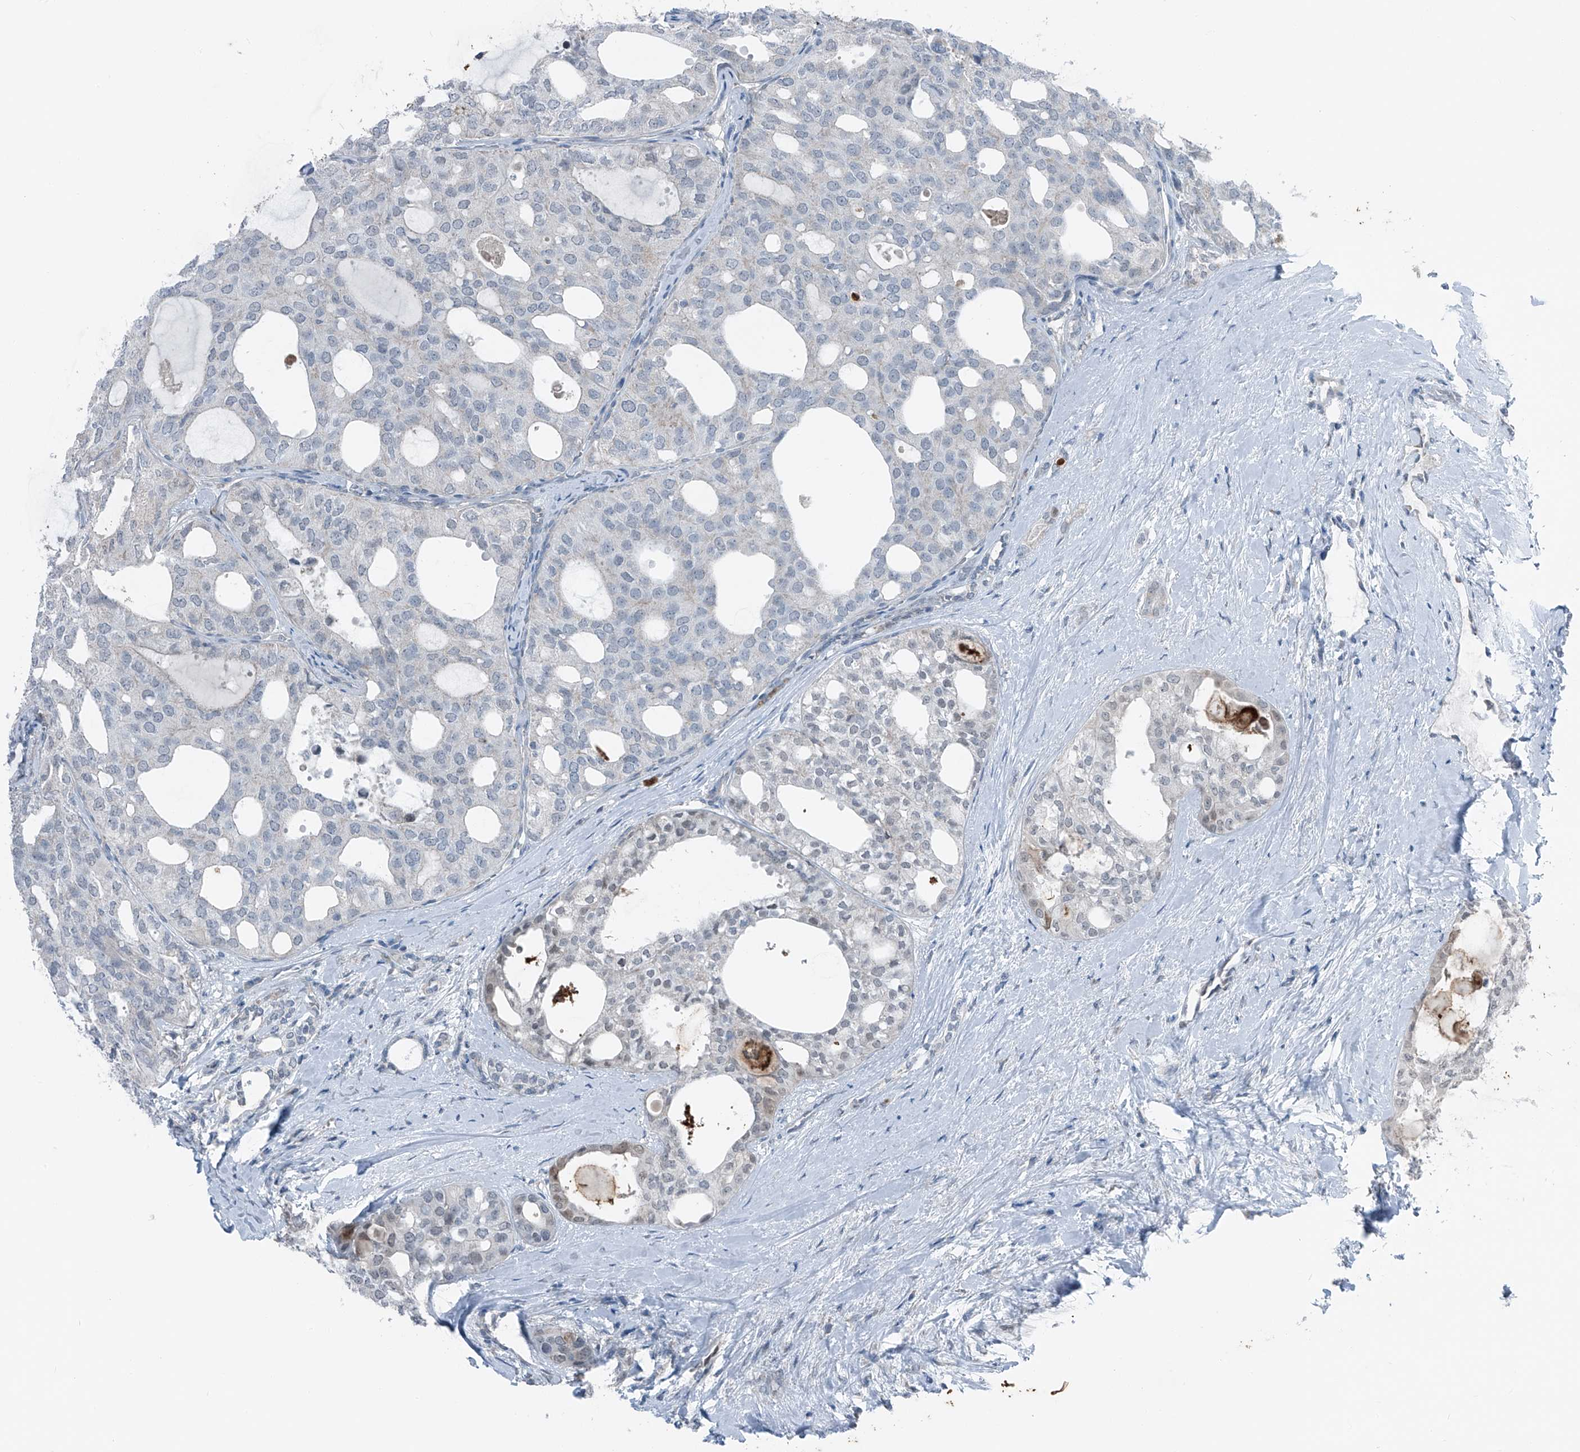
{"staining": {"intensity": "negative", "quantity": "none", "location": "none"}, "tissue": "thyroid cancer", "cell_type": "Tumor cells", "image_type": "cancer", "snomed": [{"axis": "morphology", "description": "Follicular adenoma carcinoma, NOS"}, {"axis": "topography", "description": "Thyroid gland"}], "caption": "IHC of thyroid follicular adenoma carcinoma demonstrates no staining in tumor cells.", "gene": "DYRK1B", "patient": {"sex": "male", "age": 75}}